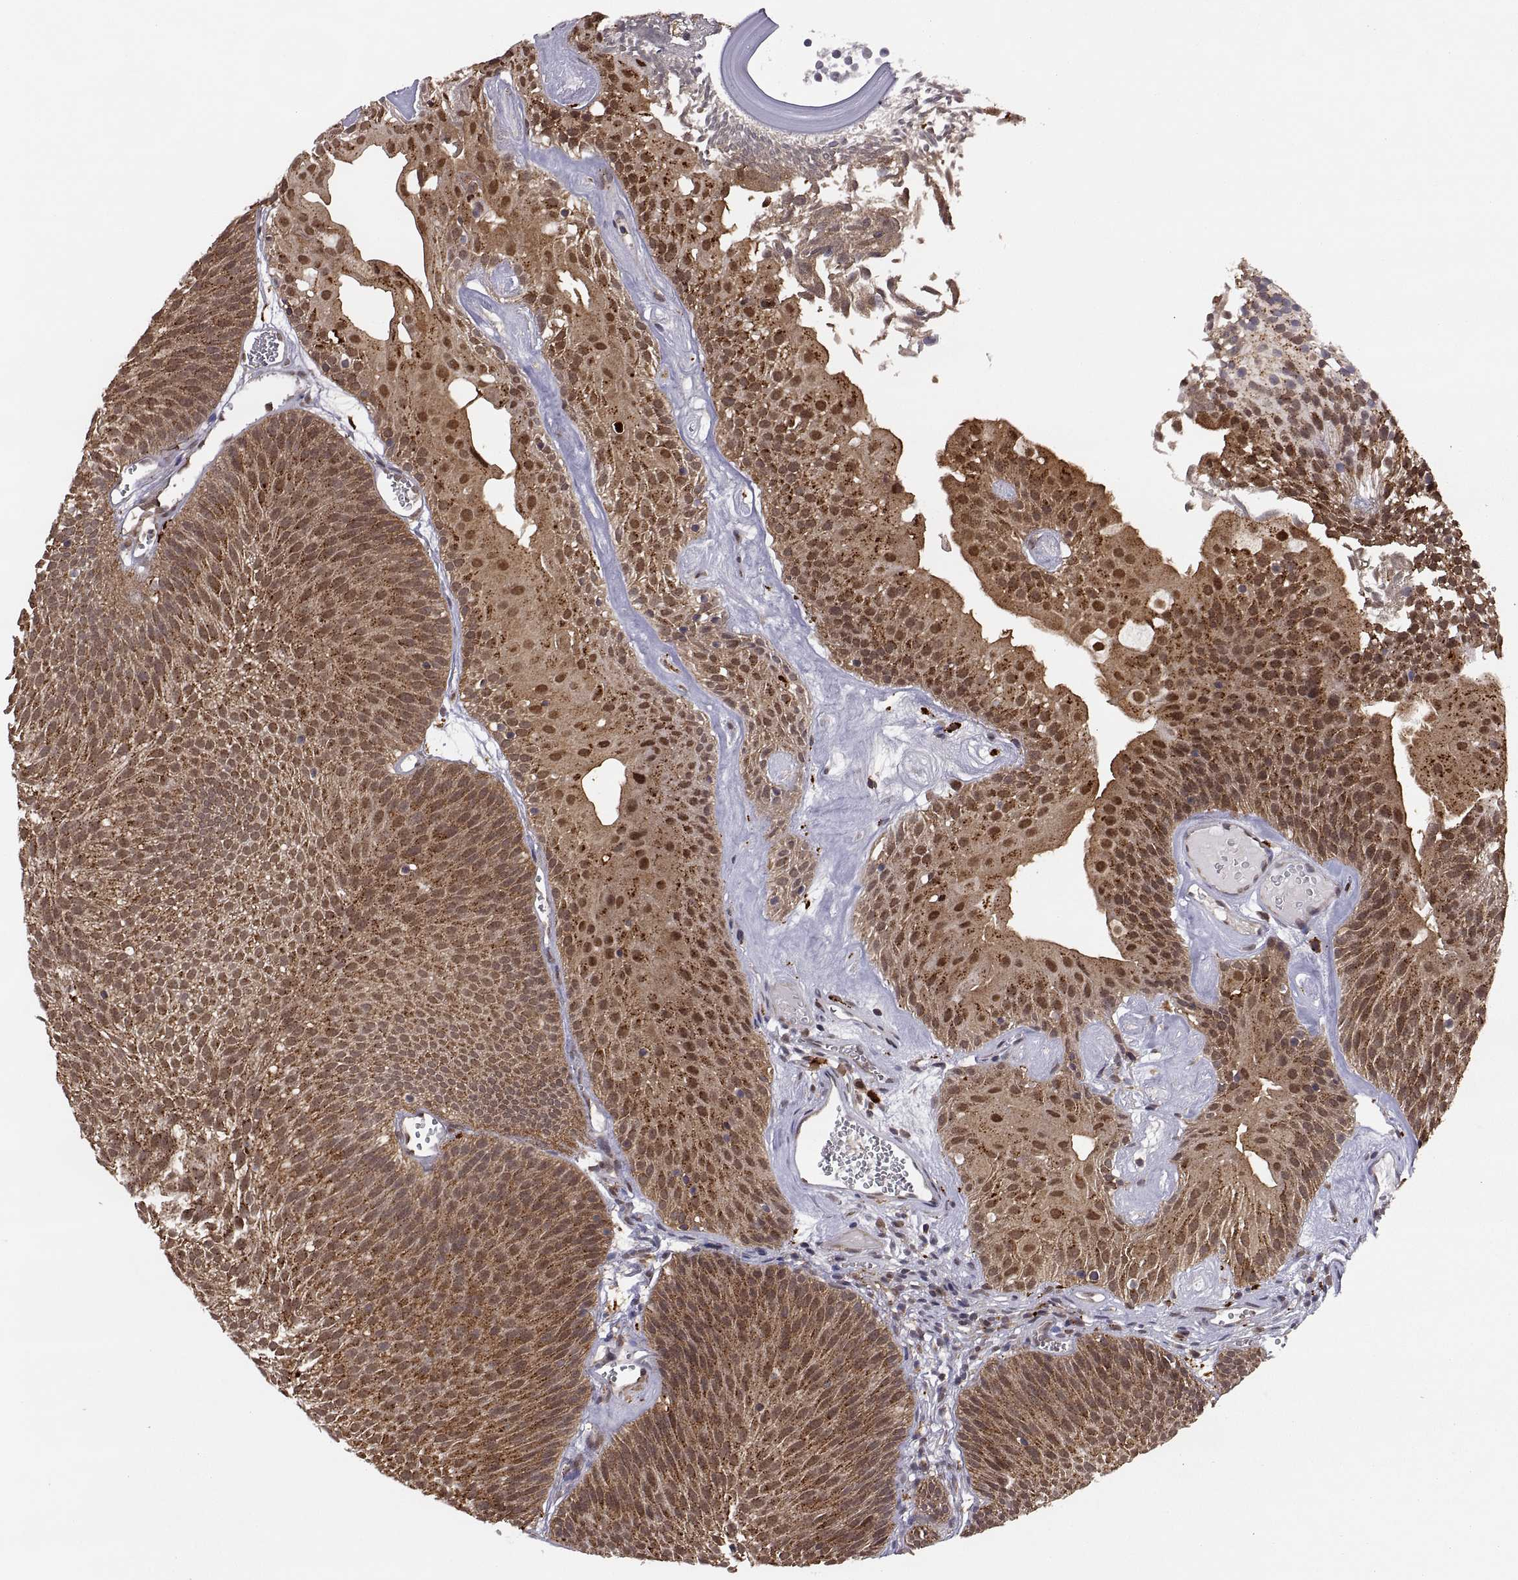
{"staining": {"intensity": "moderate", "quantity": ">75%", "location": "cytoplasmic/membranous,nuclear"}, "tissue": "urothelial cancer", "cell_type": "Tumor cells", "image_type": "cancer", "snomed": [{"axis": "morphology", "description": "Urothelial carcinoma, Low grade"}, {"axis": "topography", "description": "Urinary bladder"}], "caption": "Protein staining by immunohistochemistry exhibits moderate cytoplasmic/membranous and nuclear positivity in about >75% of tumor cells in urothelial cancer.", "gene": "PSMC2", "patient": {"sex": "male", "age": 52}}